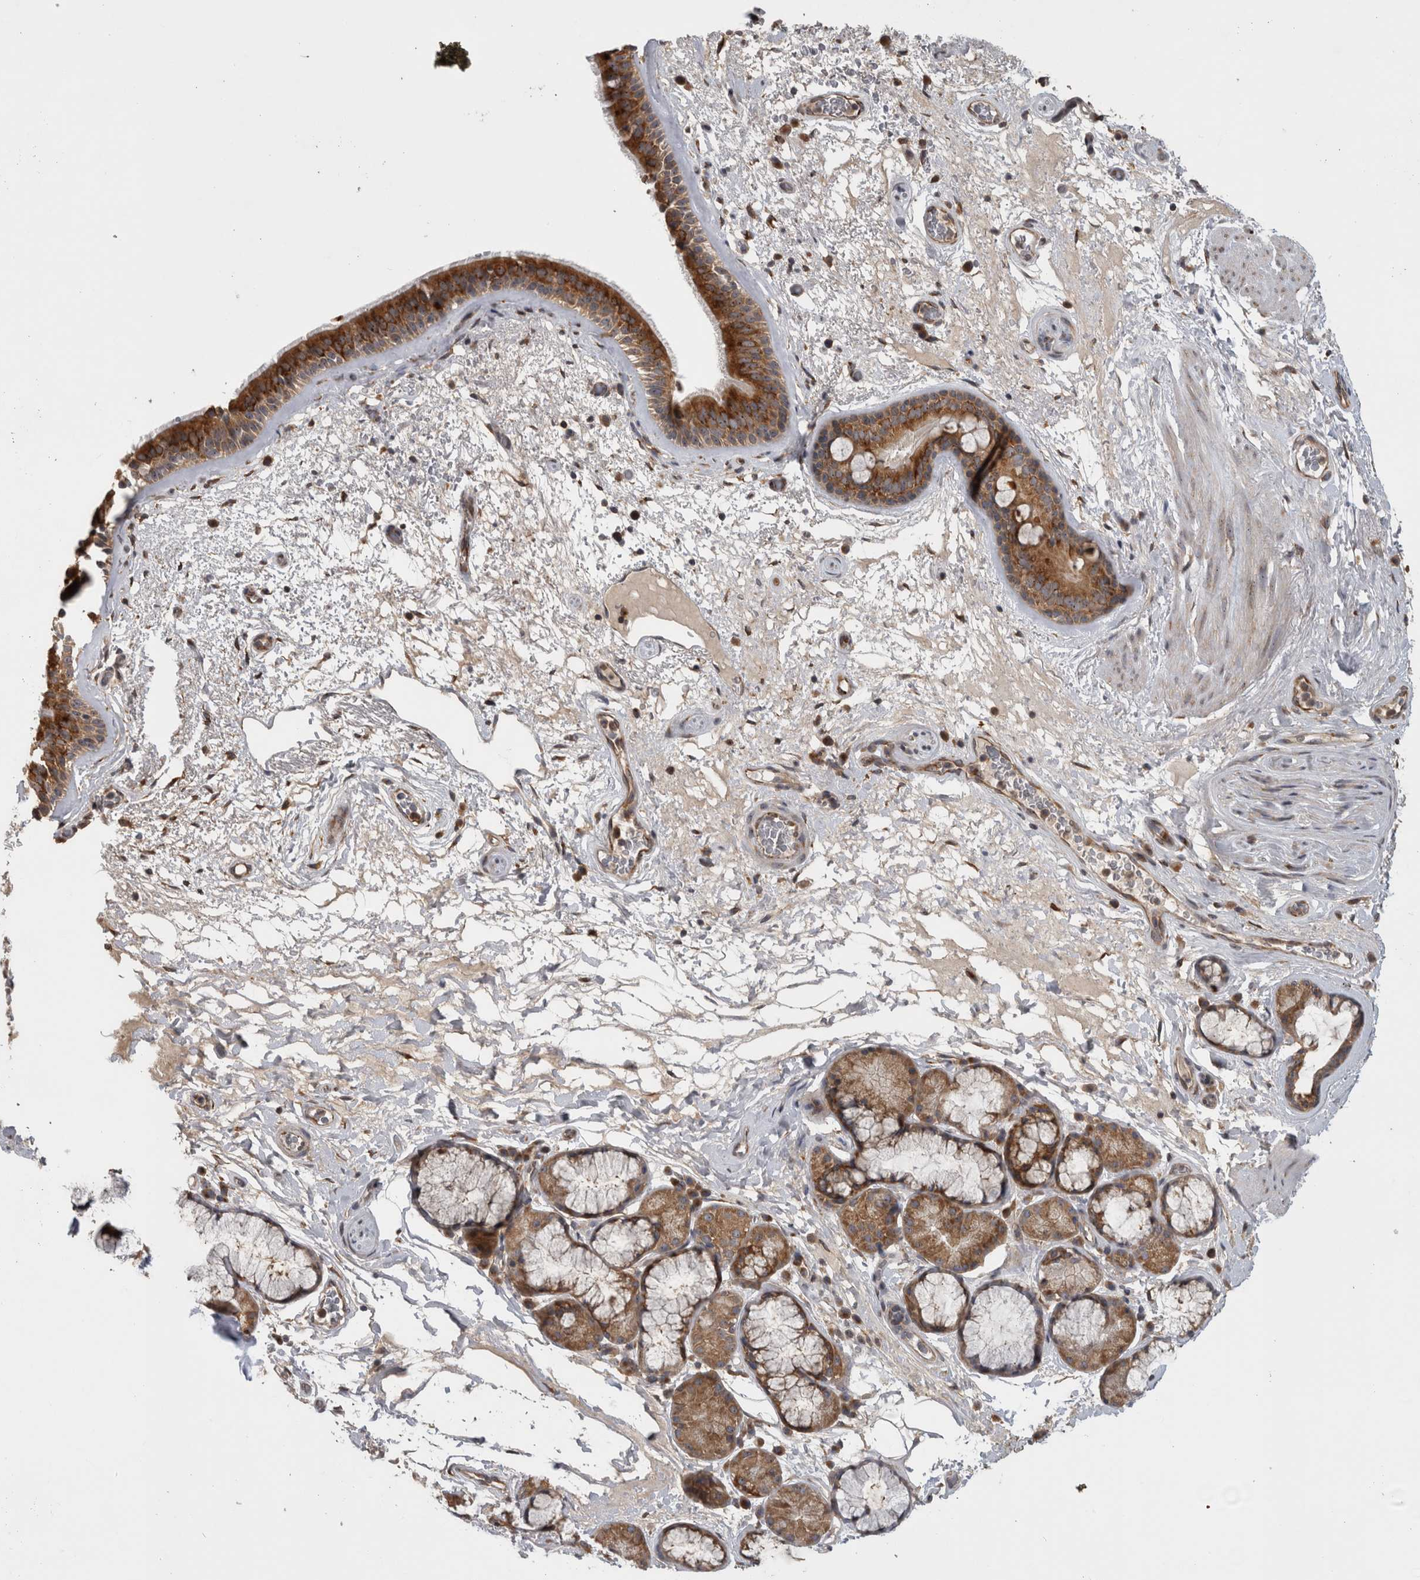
{"staining": {"intensity": "strong", "quantity": ">75%", "location": "cytoplasmic/membranous"}, "tissue": "bronchus", "cell_type": "Respiratory epithelial cells", "image_type": "normal", "snomed": [{"axis": "morphology", "description": "Normal tissue, NOS"}, {"axis": "topography", "description": "Cartilage tissue"}], "caption": "Protein staining by immunohistochemistry displays strong cytoplasmic/membranous expression in about >75% of respiratory epithelial cells in benign bronchus. (Stains: DAB (3,3'-diaminobenzidine) in brown, nuclei in blue, Microscopy: brightfield microscopy at high magnification).", "gene": "ATXN2", "patient": {"sex": "female", "age": 63}}